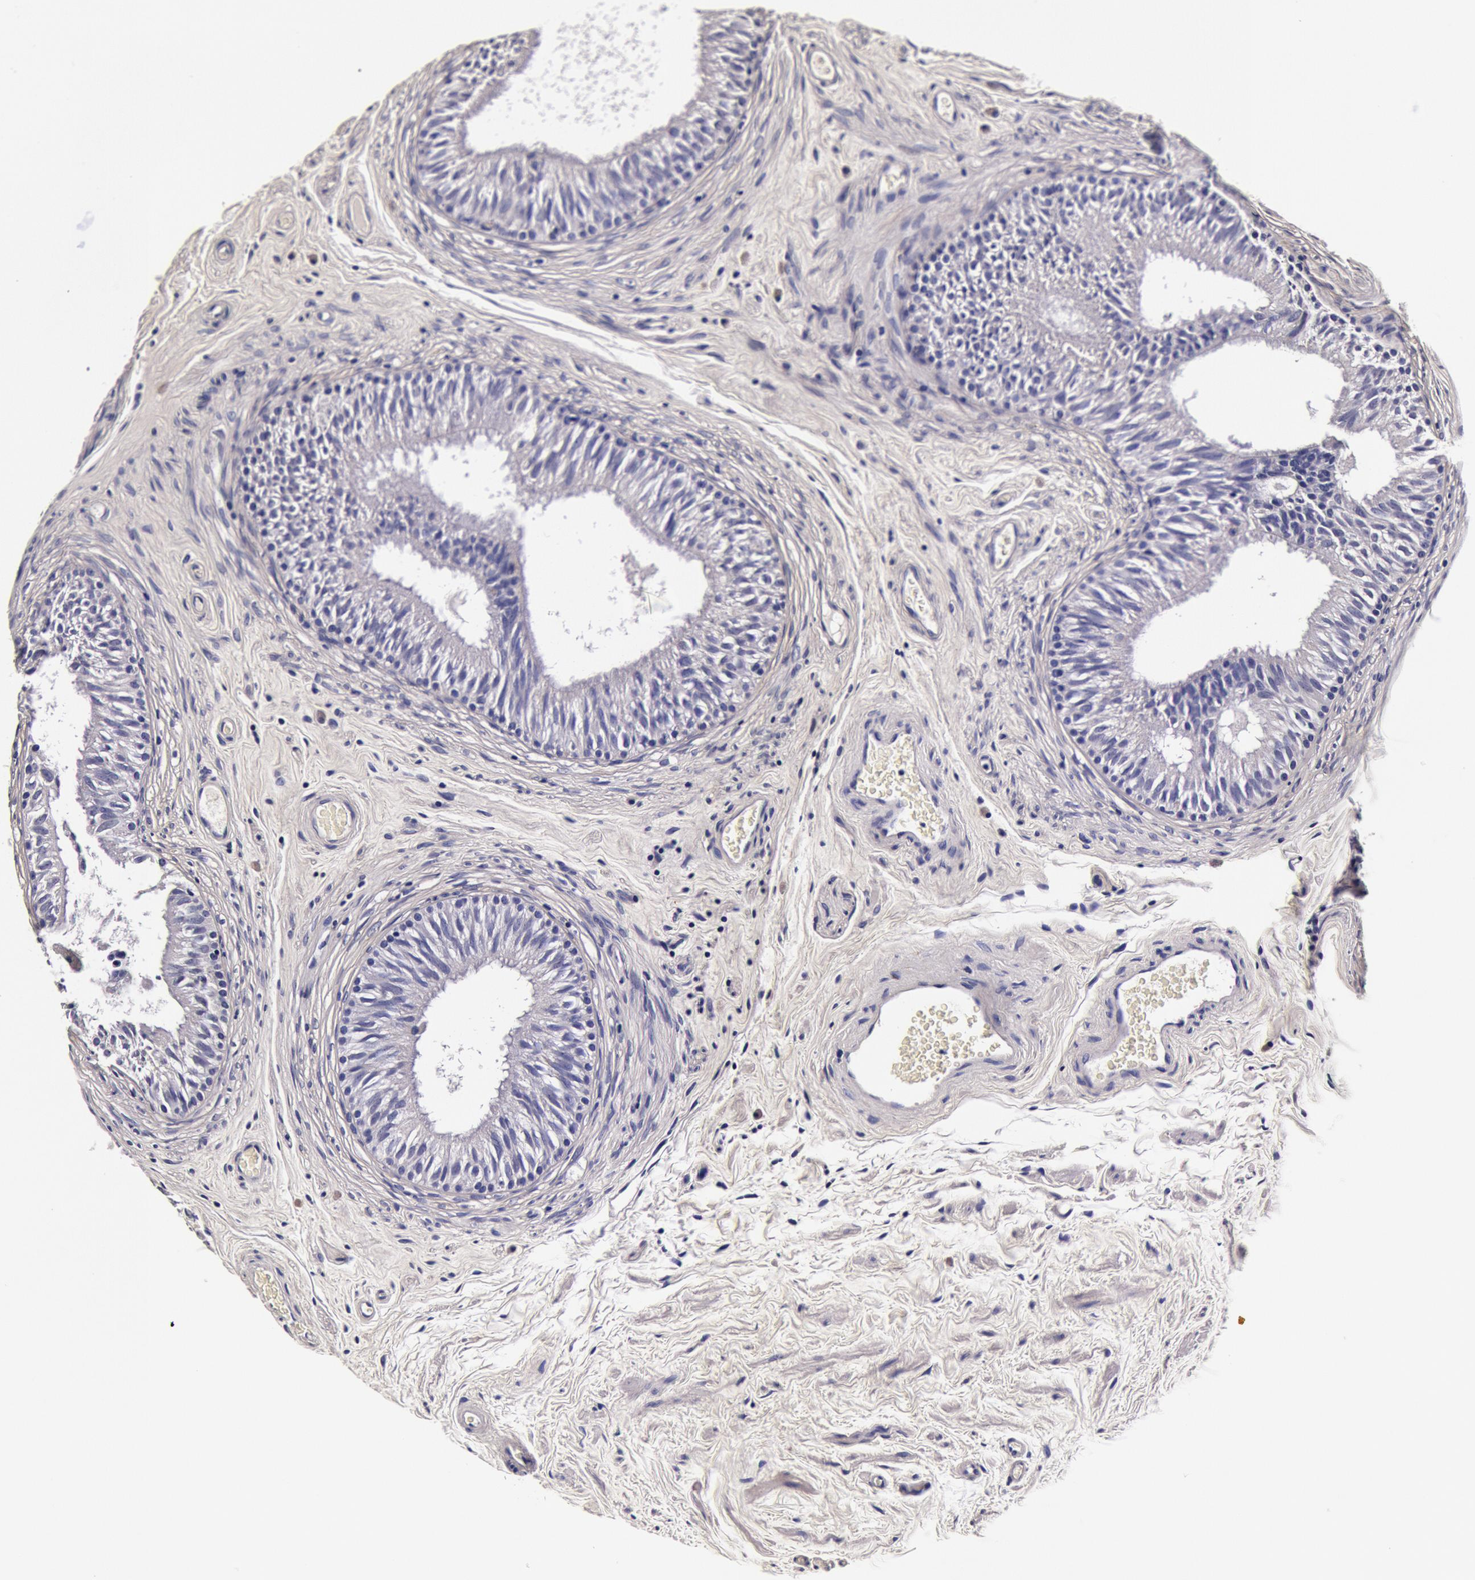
{"staining": {"intensity": "negative", "quantity": "none", "location": "none"}, "tissue": "epididymis", "cell_type": "Glandular cells", "image_type": "normal", "snomed": [{"axis": "morphology", "description": "Normal tissue, NOS"}, {"axis": "topography", "description": "Epididymis"}], "caption": "A photomicrograph of epididymis stained for a protein demonstrates no brown staining in glandular cells. (DAB (3,3'-diaminobenzidine) IHC with hematoxylin counter stain).", "gene": "CCDC22", "patient": {"sex": "male", "age": 32}}